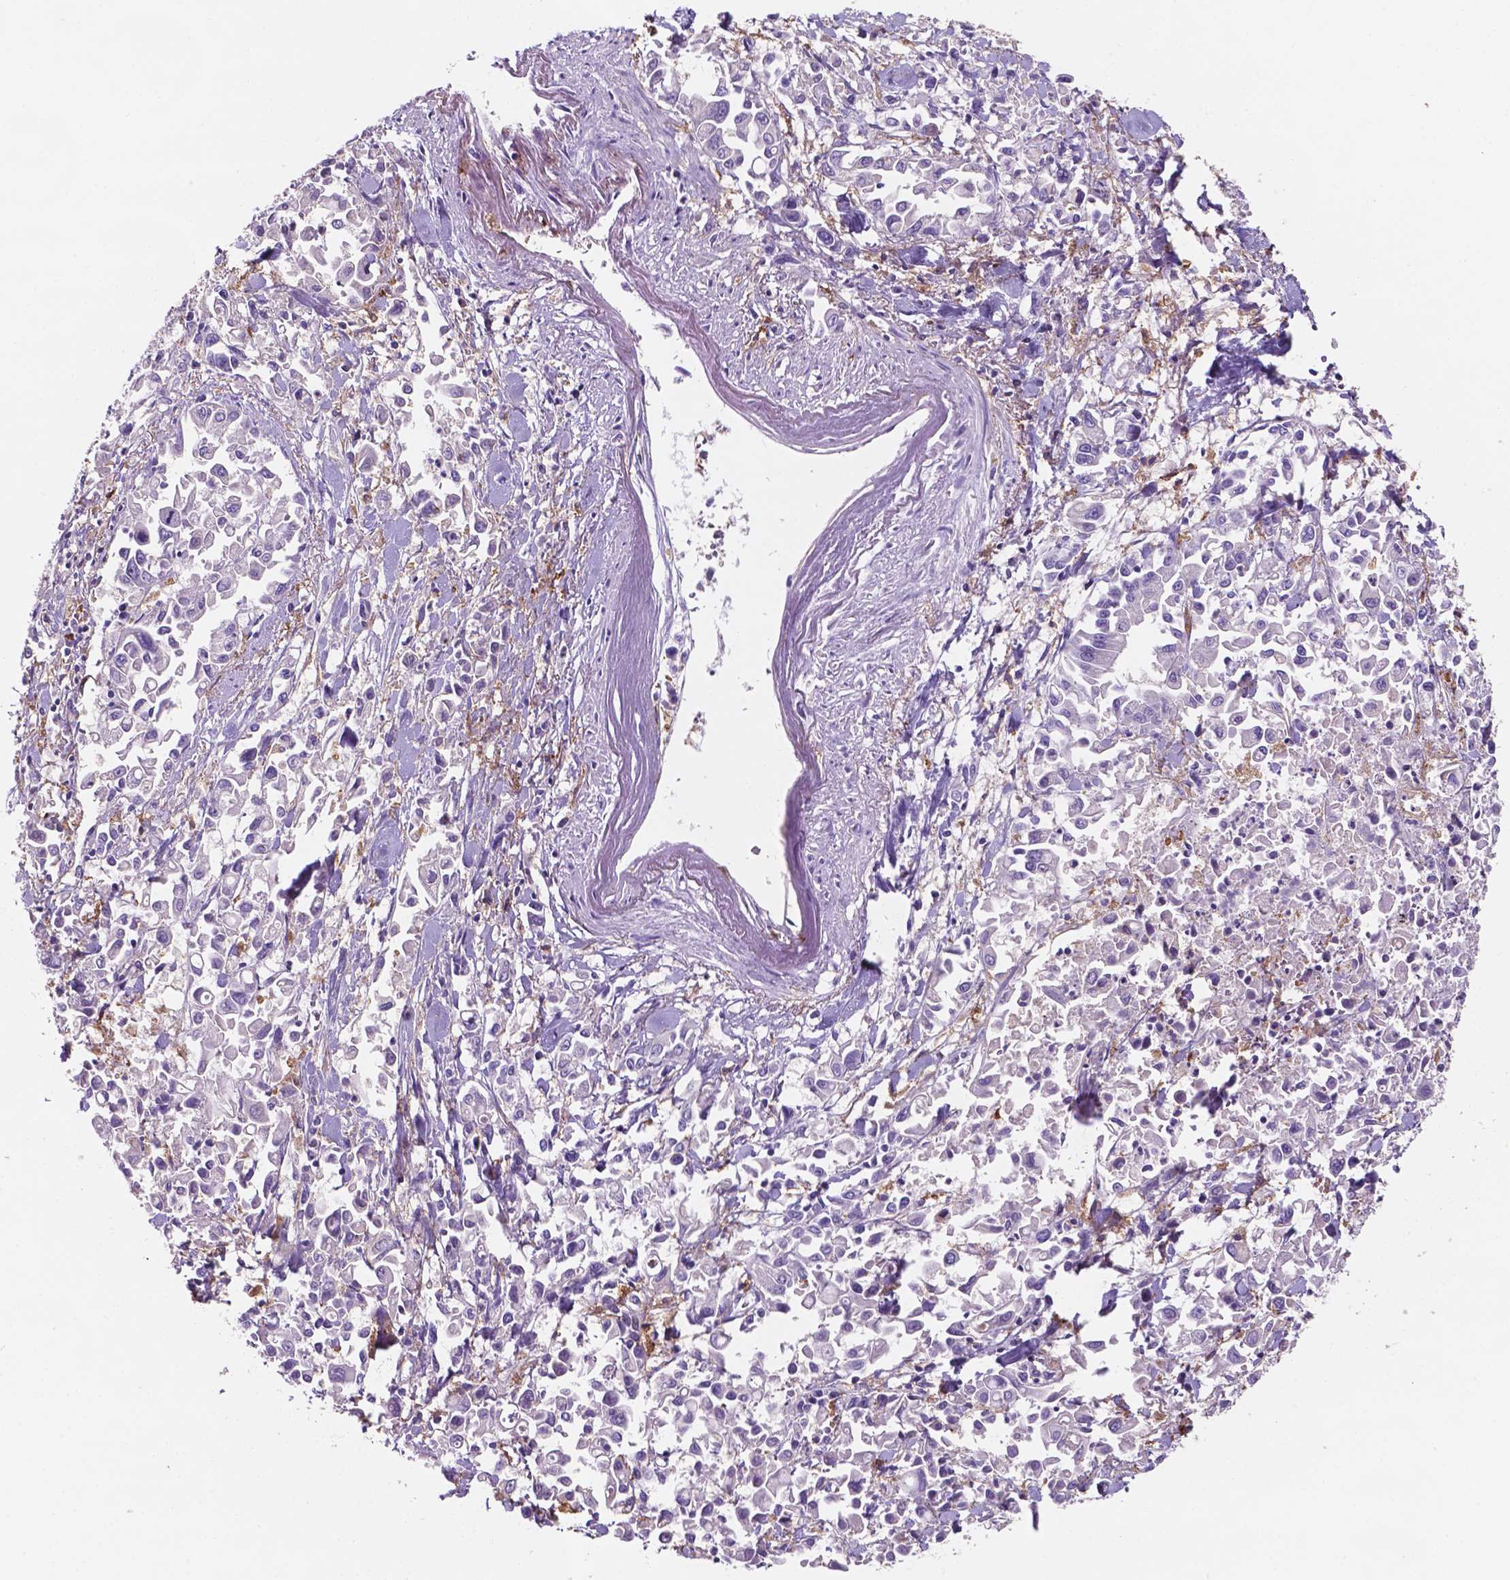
{"staining": {"intensity": "negative", "quantity": "none", "location": "none"}, "tissue": "pancreatic cancer", "cell_type": "Tumor cells", "image_type": "cancer", "snomed": [{"axis": "morphology", "description": "Adenocarcinoma, NOS"}, {"axis": "topography", "description": "Pancreas"}], "caption": "Immunohistochemistry of human adenocarcinoma (pancreatic) shows no staining in tumor cells. The staining was performed using DAB to visualize the protein expression in brown, while the nuclei were stained in blue with hematoxylin (Magnification: 20x).", "gene": "MKRN2OS", "patient": {"sex": "female", "age": 83}}